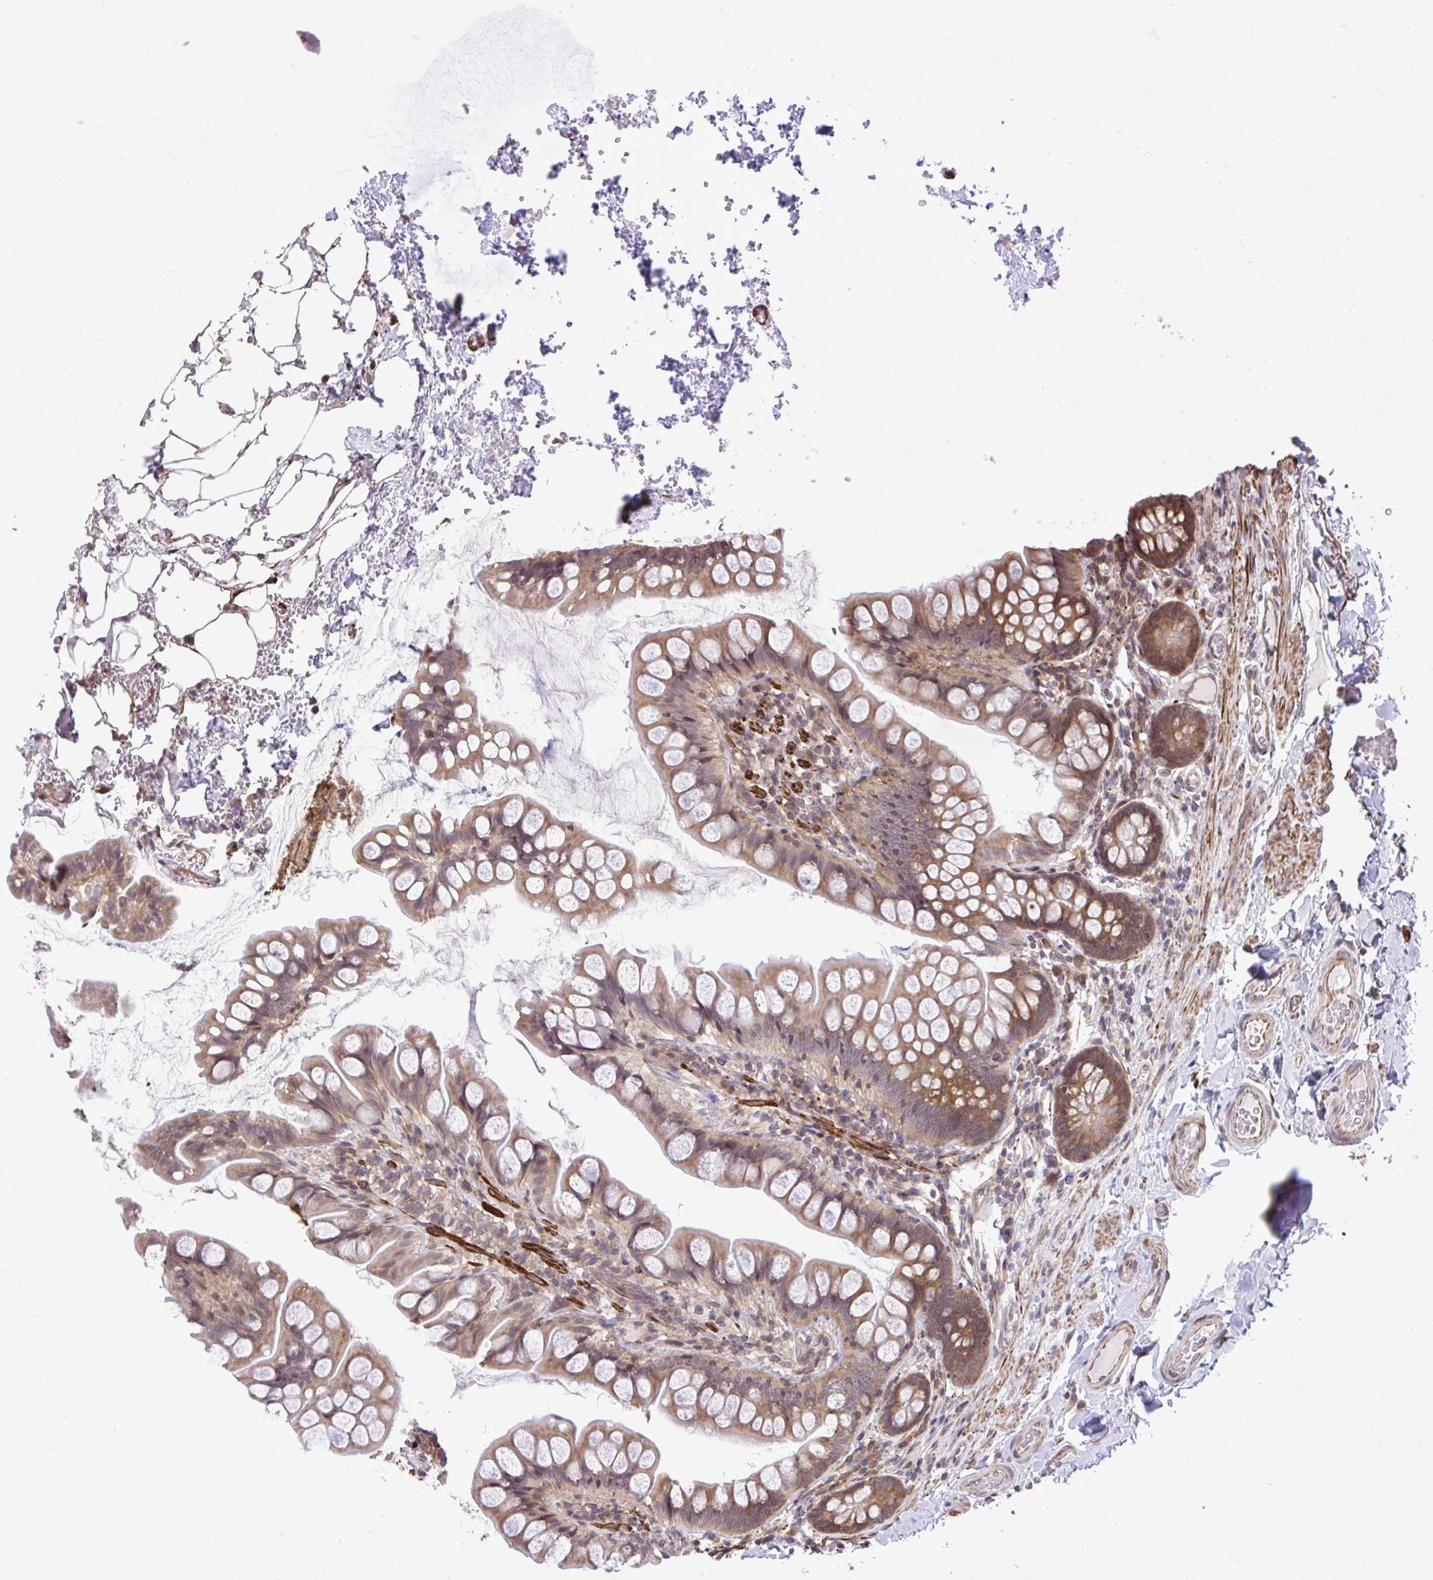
{"staining": {"intensity": "moderate", "quantity": ">75%", "location": "cytoplasmic/membranous"}, "tissue": "small intestine", "cell_type": "Glandular cells", "image_type": "normal", "snomed": [{"axis": "morphology", "description": "Normal tissue, NOS"}, {"axis": "topography", "description": "Small intestine"}], "caption": "Benign small intestine was stained to show a protein in brown. There is medium levels of moderate cytoplasmic/membranous staining in approximately >75% of glandular cells. The staining was performed using DAB to visualize the protein expression in brown, while the nuclei were stained in blue with hematoxylin (Magnification: 20x).", "gene": "RPS15", "patient": {"sex": "male", "age": 70}}